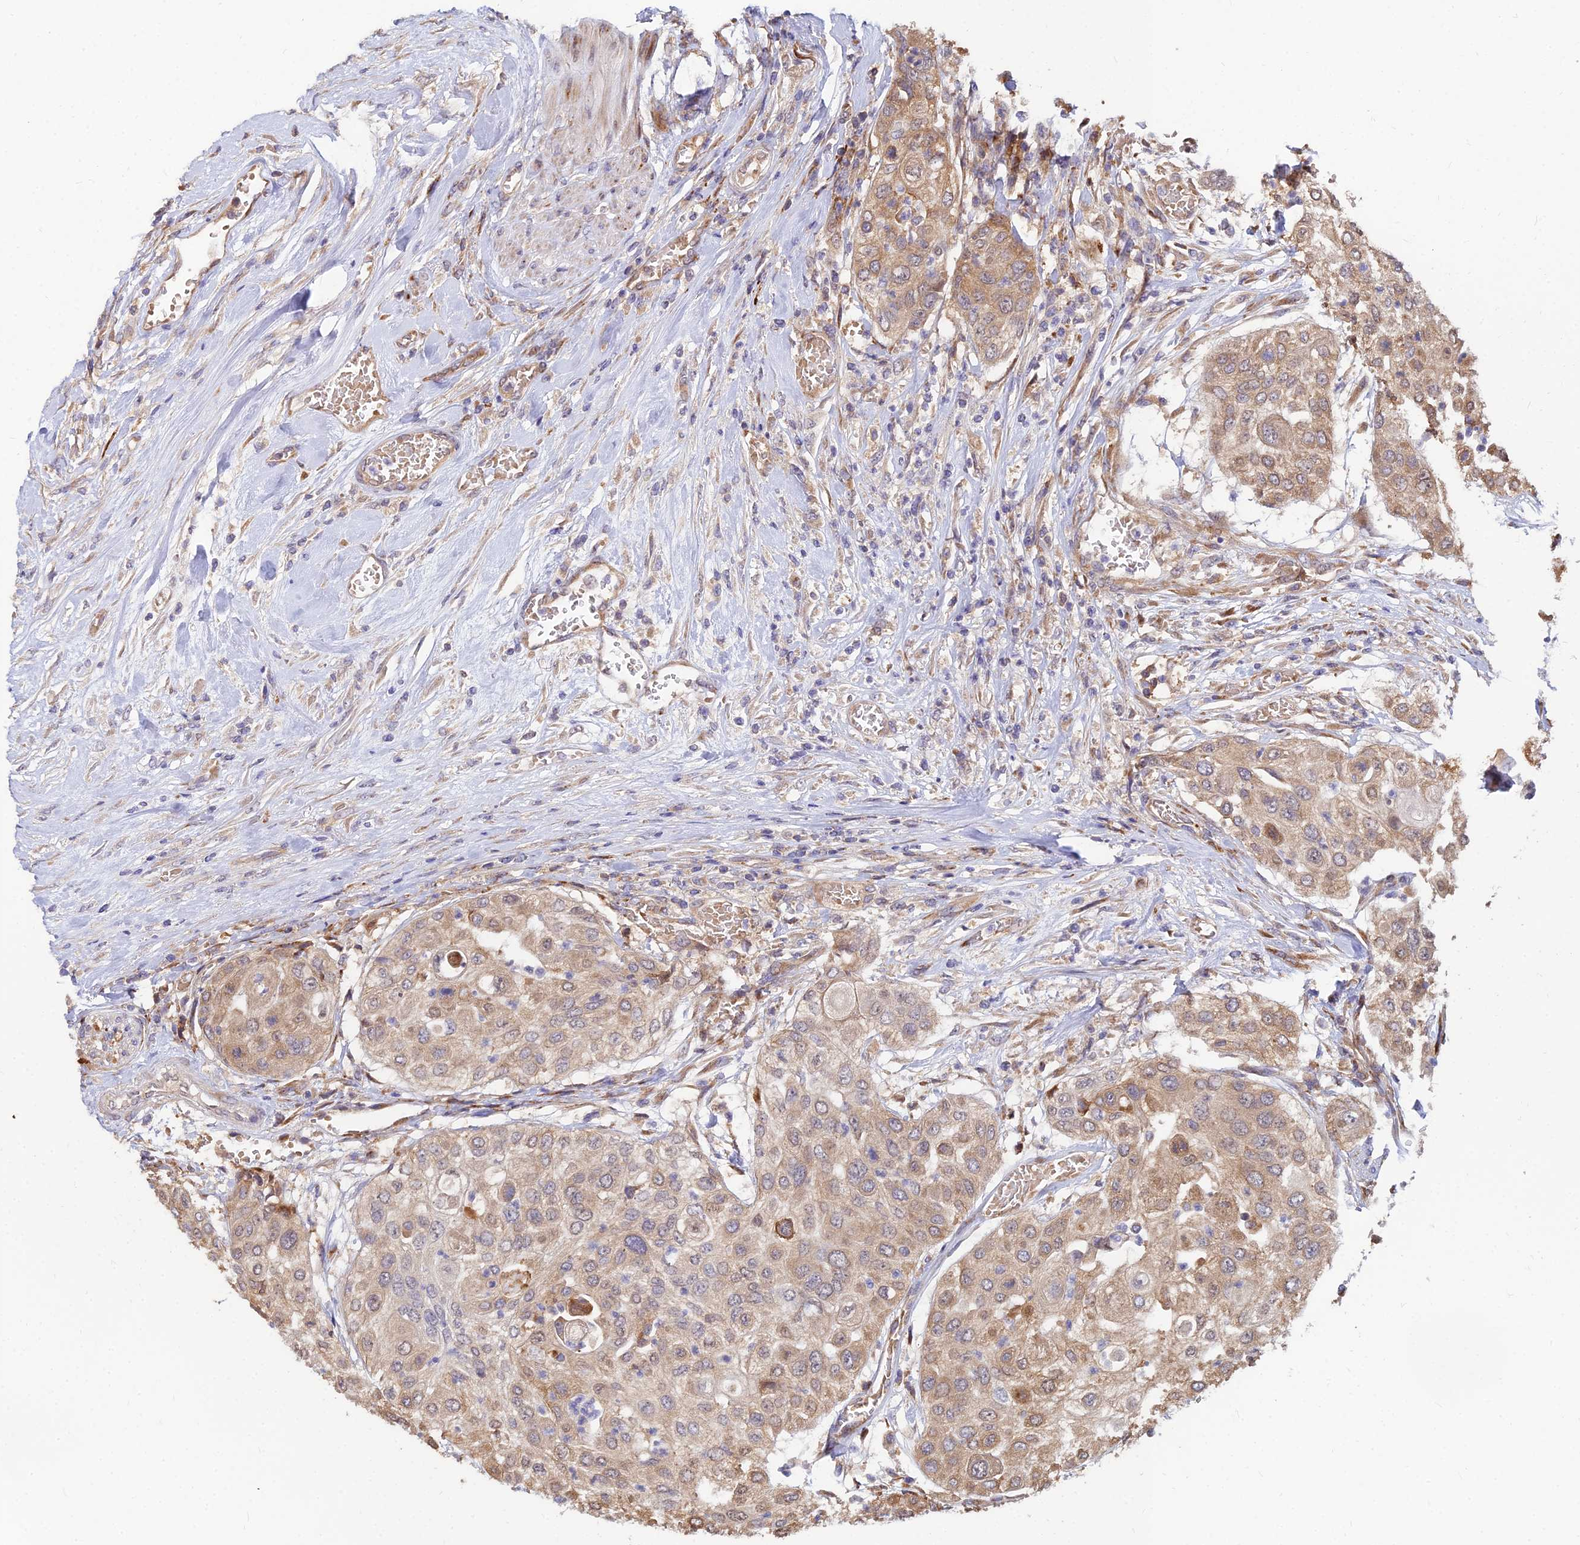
{"staining": {"intensity": "moderate", "quantity": ">75%", "location": "cytoplasmic/membranous"}, "tissue": "urothelial cancer", "cell_type": "Tumor cells", "image_type": "cancer", "snomed": [{"axis": "morphology", "description": "Urothelial carcinoma, High grade"}, {"axis": "topography", "description": "Urinary bladder"}], "caption": "The immunohistochemical stain highlights moderate cytoplasmic/membranous staining in tumor cells of high-grade urothelial carcinoma tissue. (DAB IHC, brown staining for protein, blue staining for nuclei).", "gene": "CCT6B", "patient": {"sex": "female", "age": 79}}